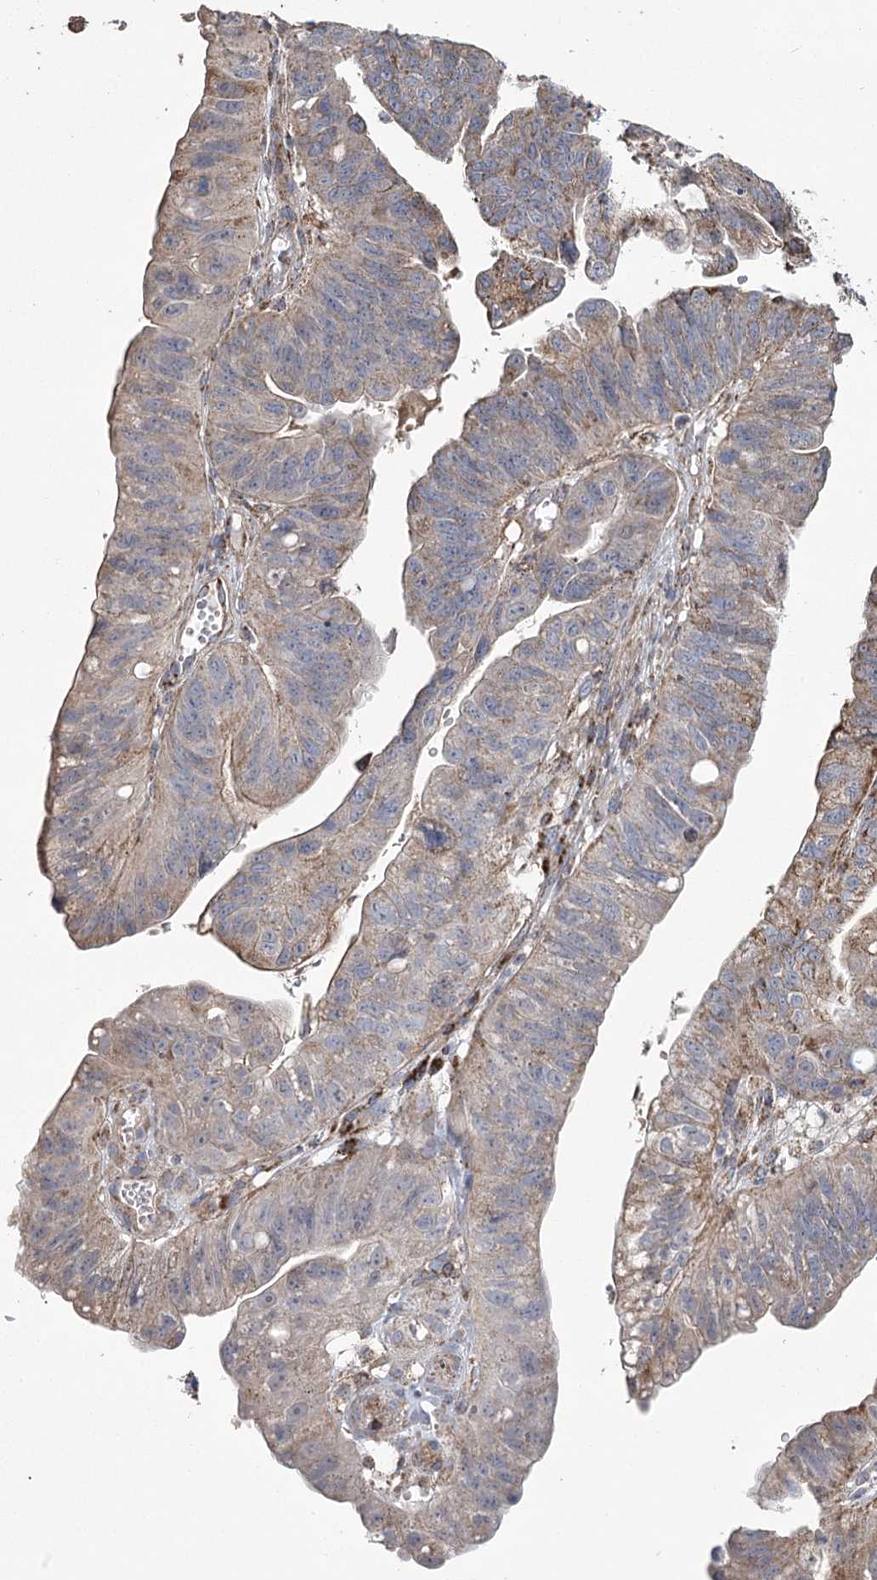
{"staining": {"intensity": "weak", "quantity": ">75%", "location": "cytoplasmic/membranous"}, "tissue": "stomach cancer", "cell_type": "Tumor cells", "image_type": "cancer", "snomed": [{"axis": "morphology", "description": "Adenocarcinoma, NOS"}, {"axis": "topography", "description": "Stomach"}], "caption": "This micrograph reveals stomach cancer (adenocarcinoma) stained with IHC to label a protein in brown. The cytoplasmic/membranous of tumor cells show weak positivity for the protein. Nuclei are counter-stained blue.", "gene": "RANBP3L", "patient": {"sex": "male", "age": 59}}